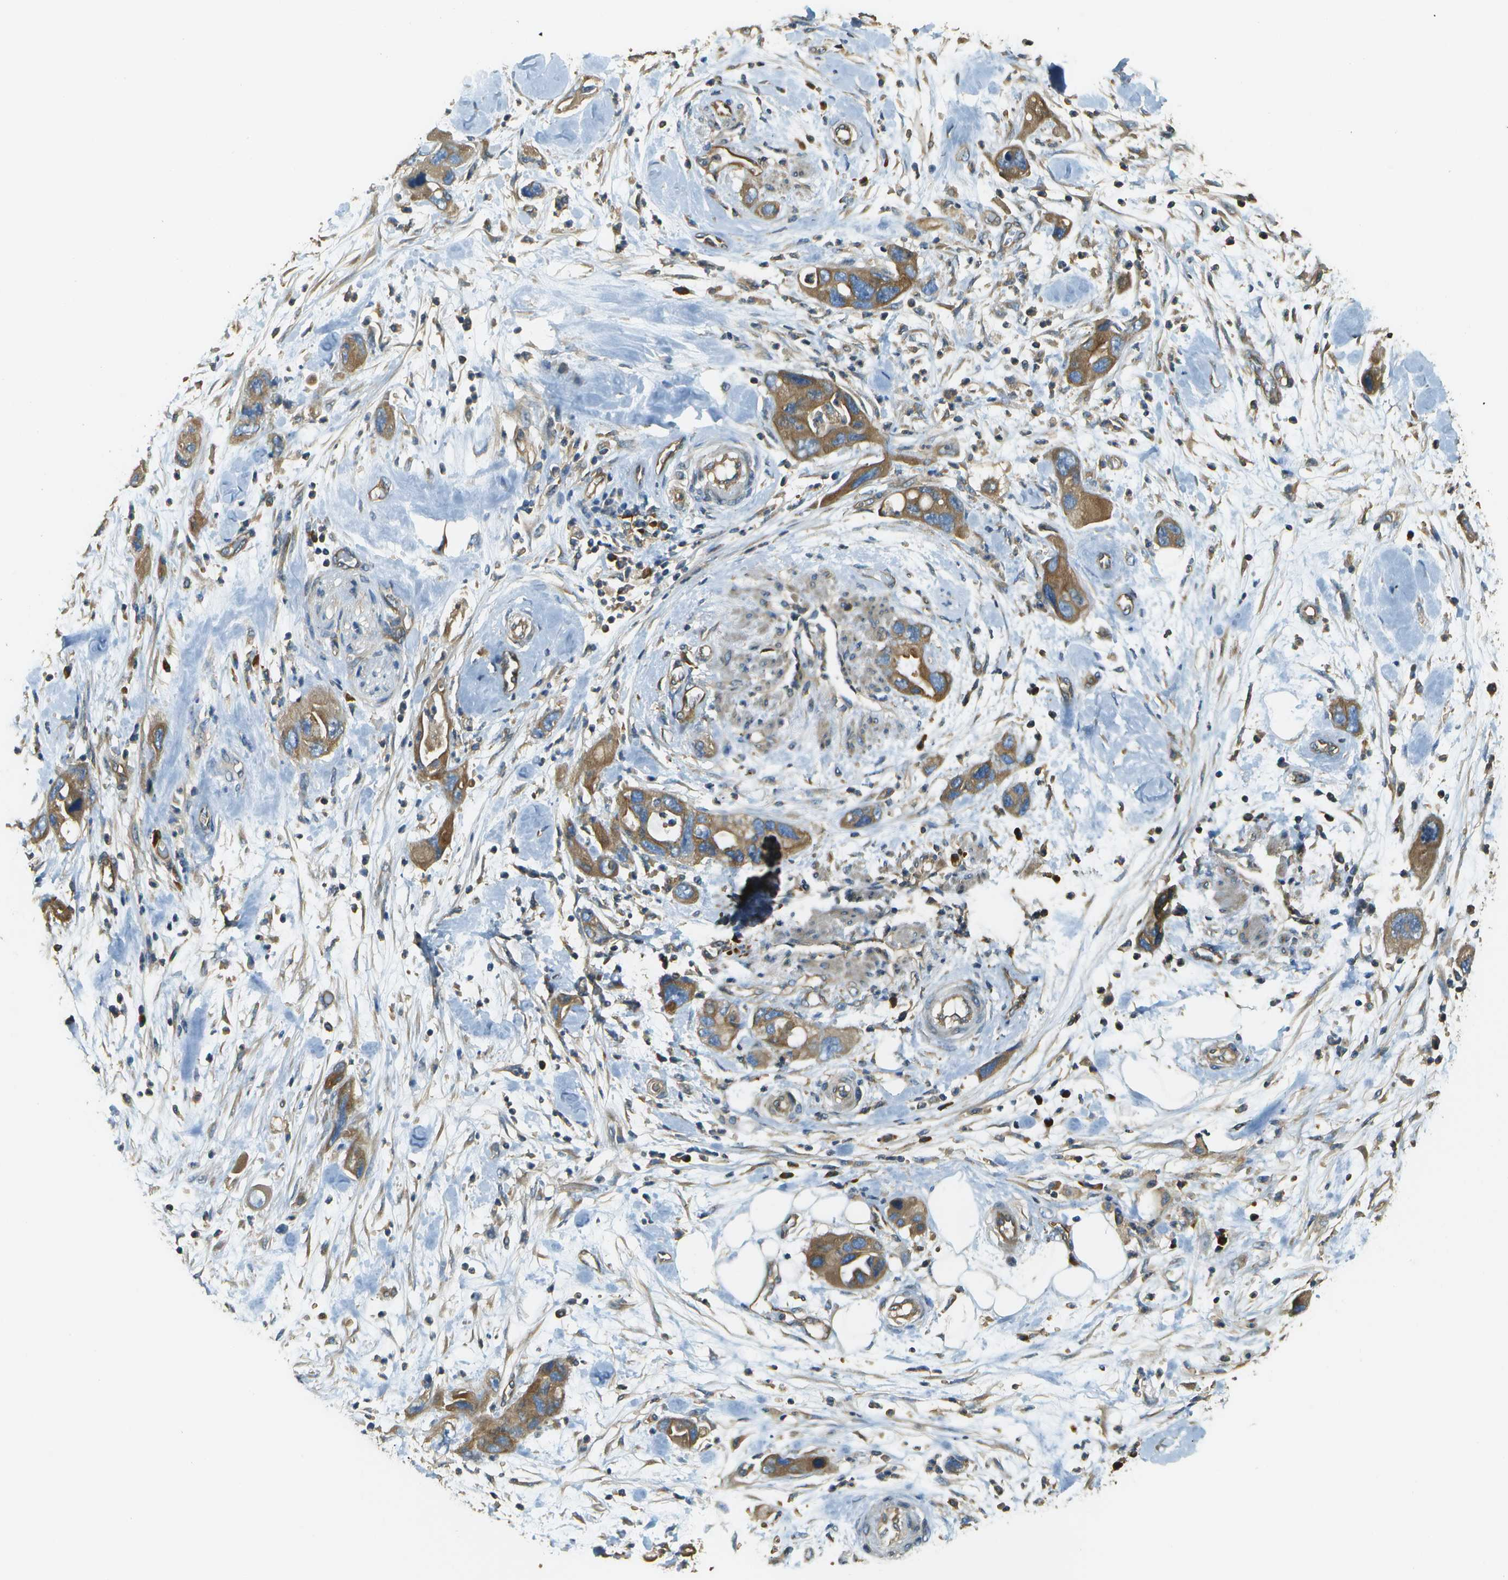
{"staining": {"intensity": "moderate", "quantity": ">75%", "location": "cytoplasmic/membranous"}, "tissue": "pancreatic cancer", "cell_type": "Tumor cells", "image_type": "cancer", "snomed": [{"axis": "morphology", "description": "Normal tissue, NOS"}, {"axis": "morphology", "description": "Adenocarcinoma, NOS"}, {"axis": "topography", "description": "Pancreas"}], "caption": "Pancreatic adenocarcinoma tissue demonstrates moderate cytoplasmic/membranous positivity in approximately >75% of tumor cells The staining is performed using DAB brown chromogen to label protein expression. The nuclei are counter-stained blue using hematoxylin.", "gene": "DNAJB11", "patient": {"sex": "female", "age": 71}}